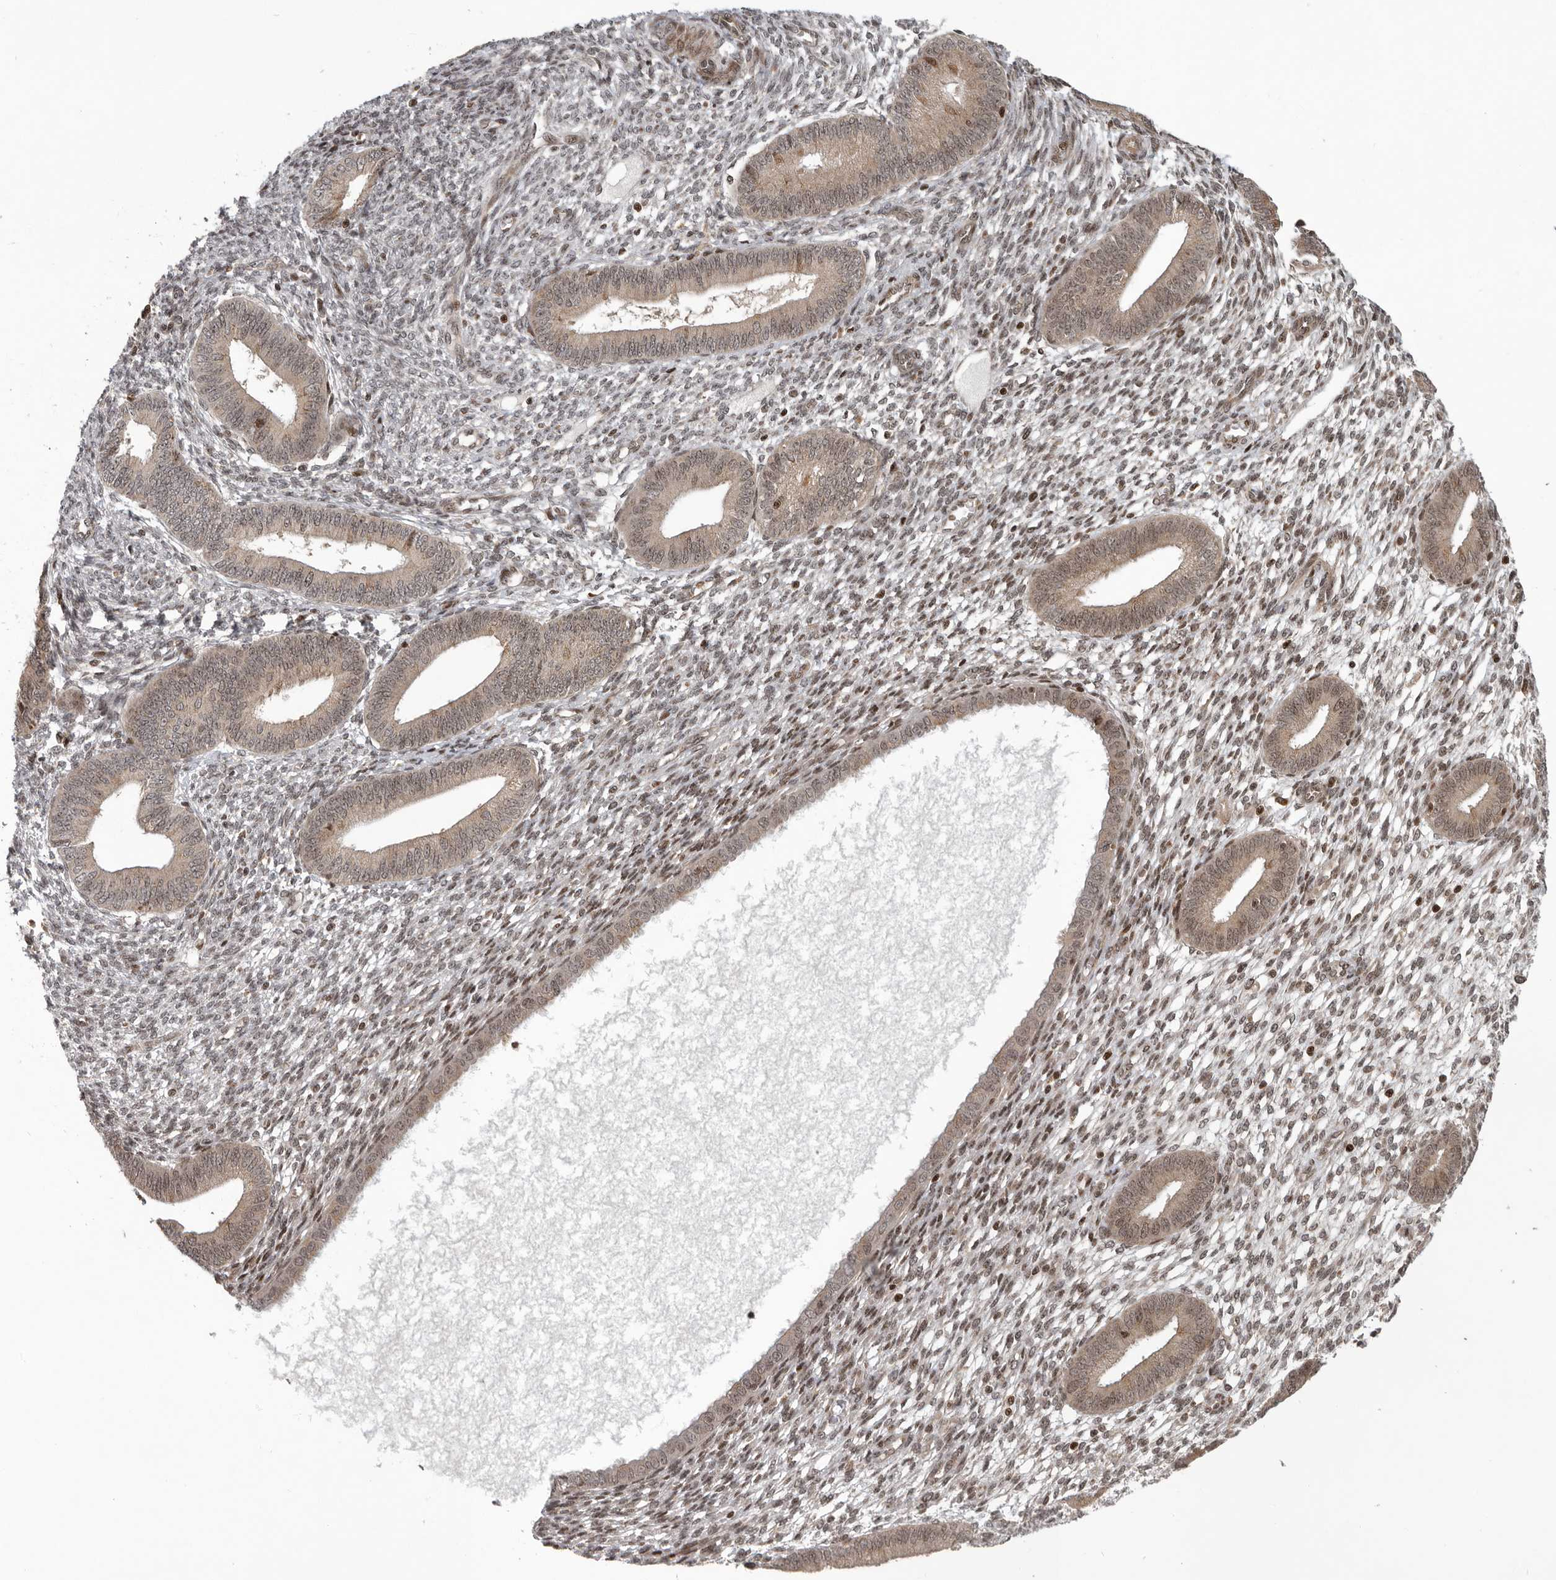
{"staining": {"intensity": "moderate", "quantity": "25%-75%", "location": "nuclear"}, "tissue": "endometrium", "cell_type": "Cells in endometrial stroma", "image_type": "normal", "snomed": [{"axis": "morphology", "description": "Normal tissue, NOS"}, {"axis": "topography", "description": "Endometrium"}], "caption": "An image showing moderate nuclear expression in approximately 25%-75% of cells in endometrial stroma in benign endometrium, as visualized by brown immunohistochemical staining.", "gene": "RABIF", "patient": {"sex": "female", "age": 46}}